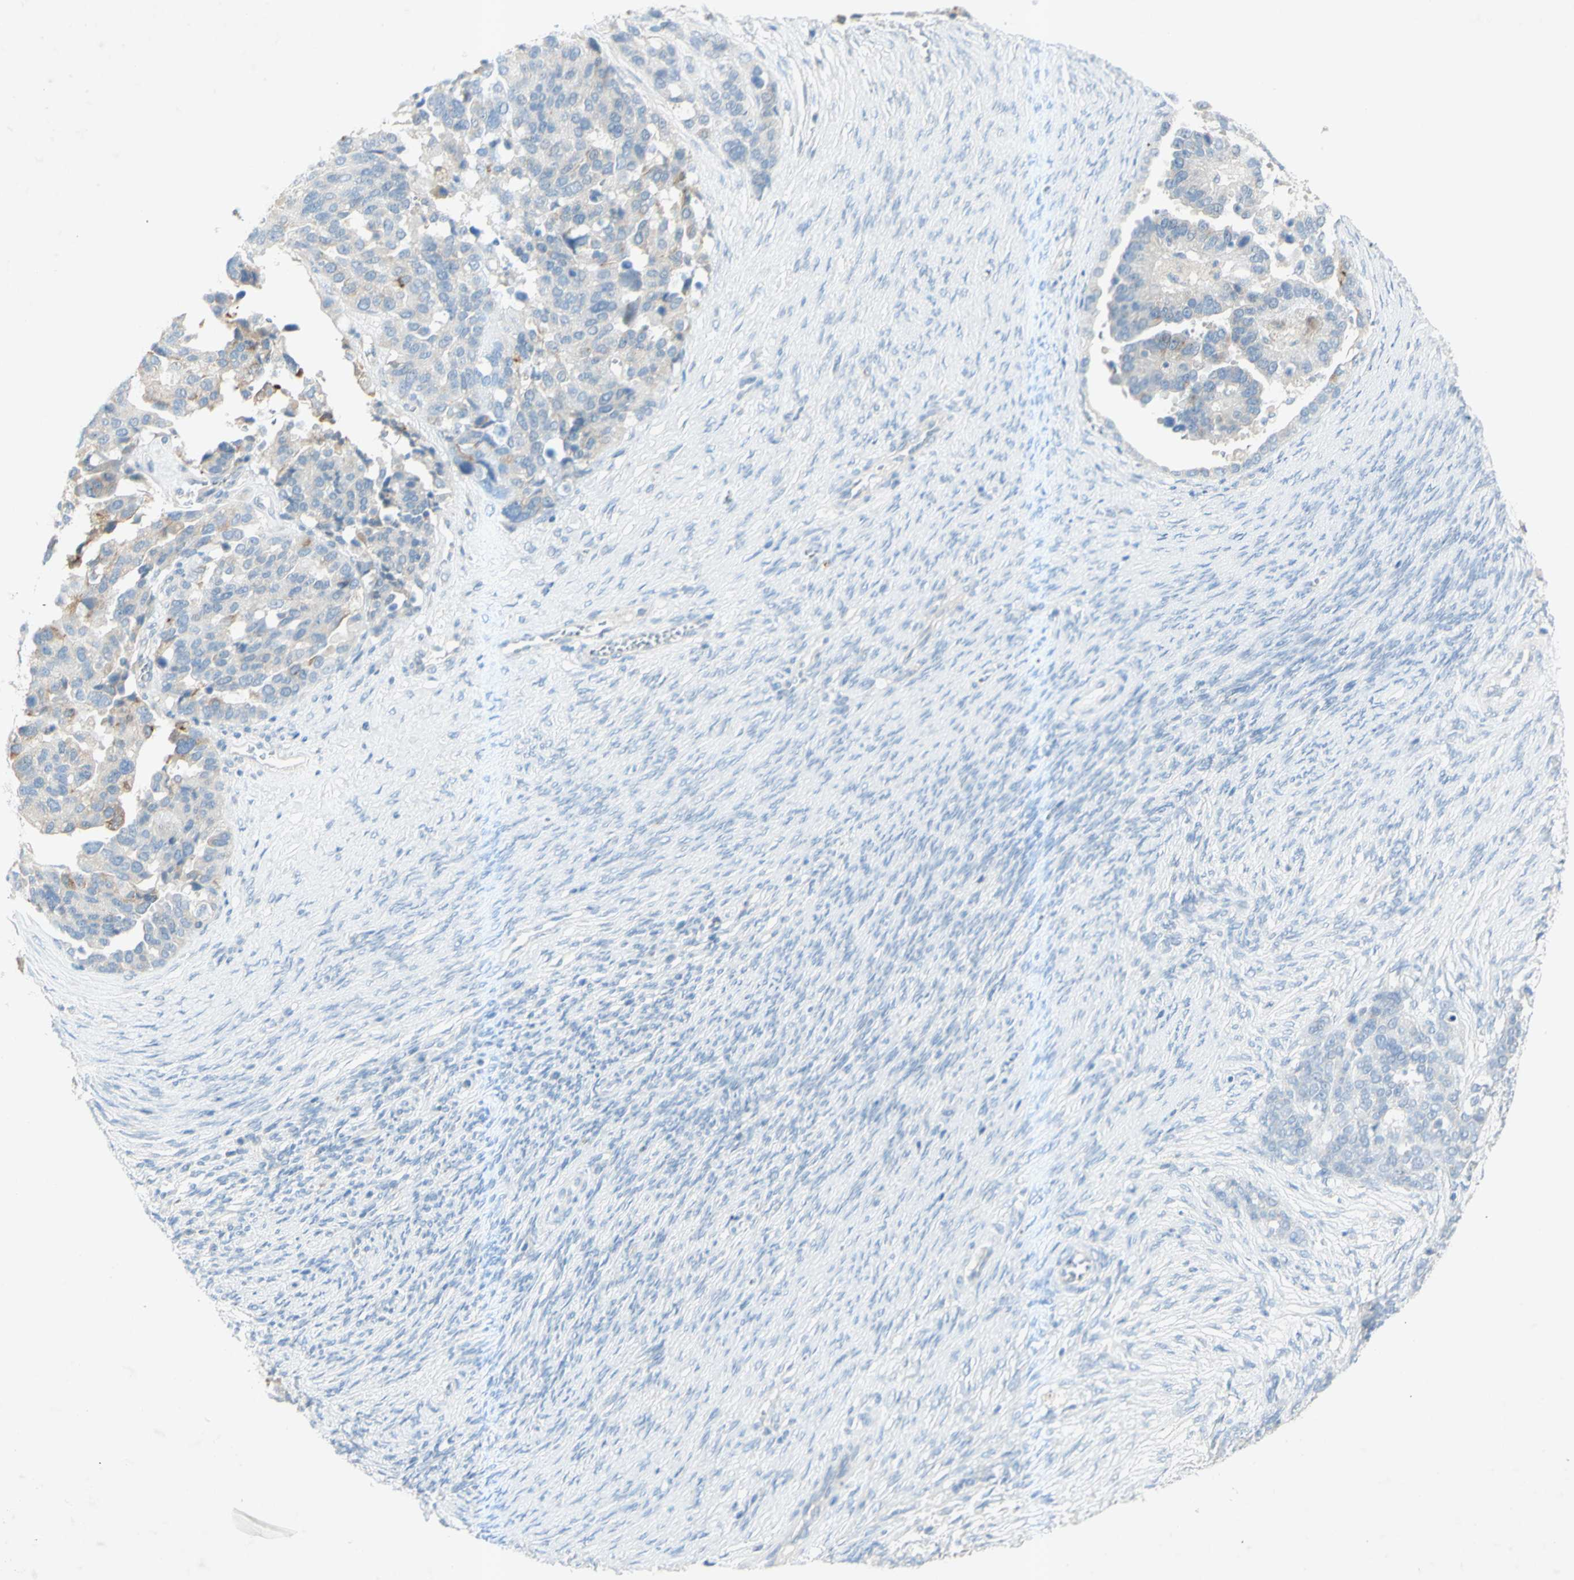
{"staining": {"intensity": "negative", "quantity": "none", "location": "none"}, "tissue": "ovarian cancer", "cell_type": "Tumor cells", "image_type": "cancer", "snomed": [{"axis": "morphology", "description": "Cystadenocarcinoma, serous, NOS"}, {"axis": "topography", "description": "Ovary"}], "caption": "DAB immunohistochemical staining of human serous cystadenocarcinoma (ovarian) exhibits no significant expression in tumor cells. Nuclei are stained in blue.", "gene": "GDF15", "patient": {"sex": "female", "age": 44}}